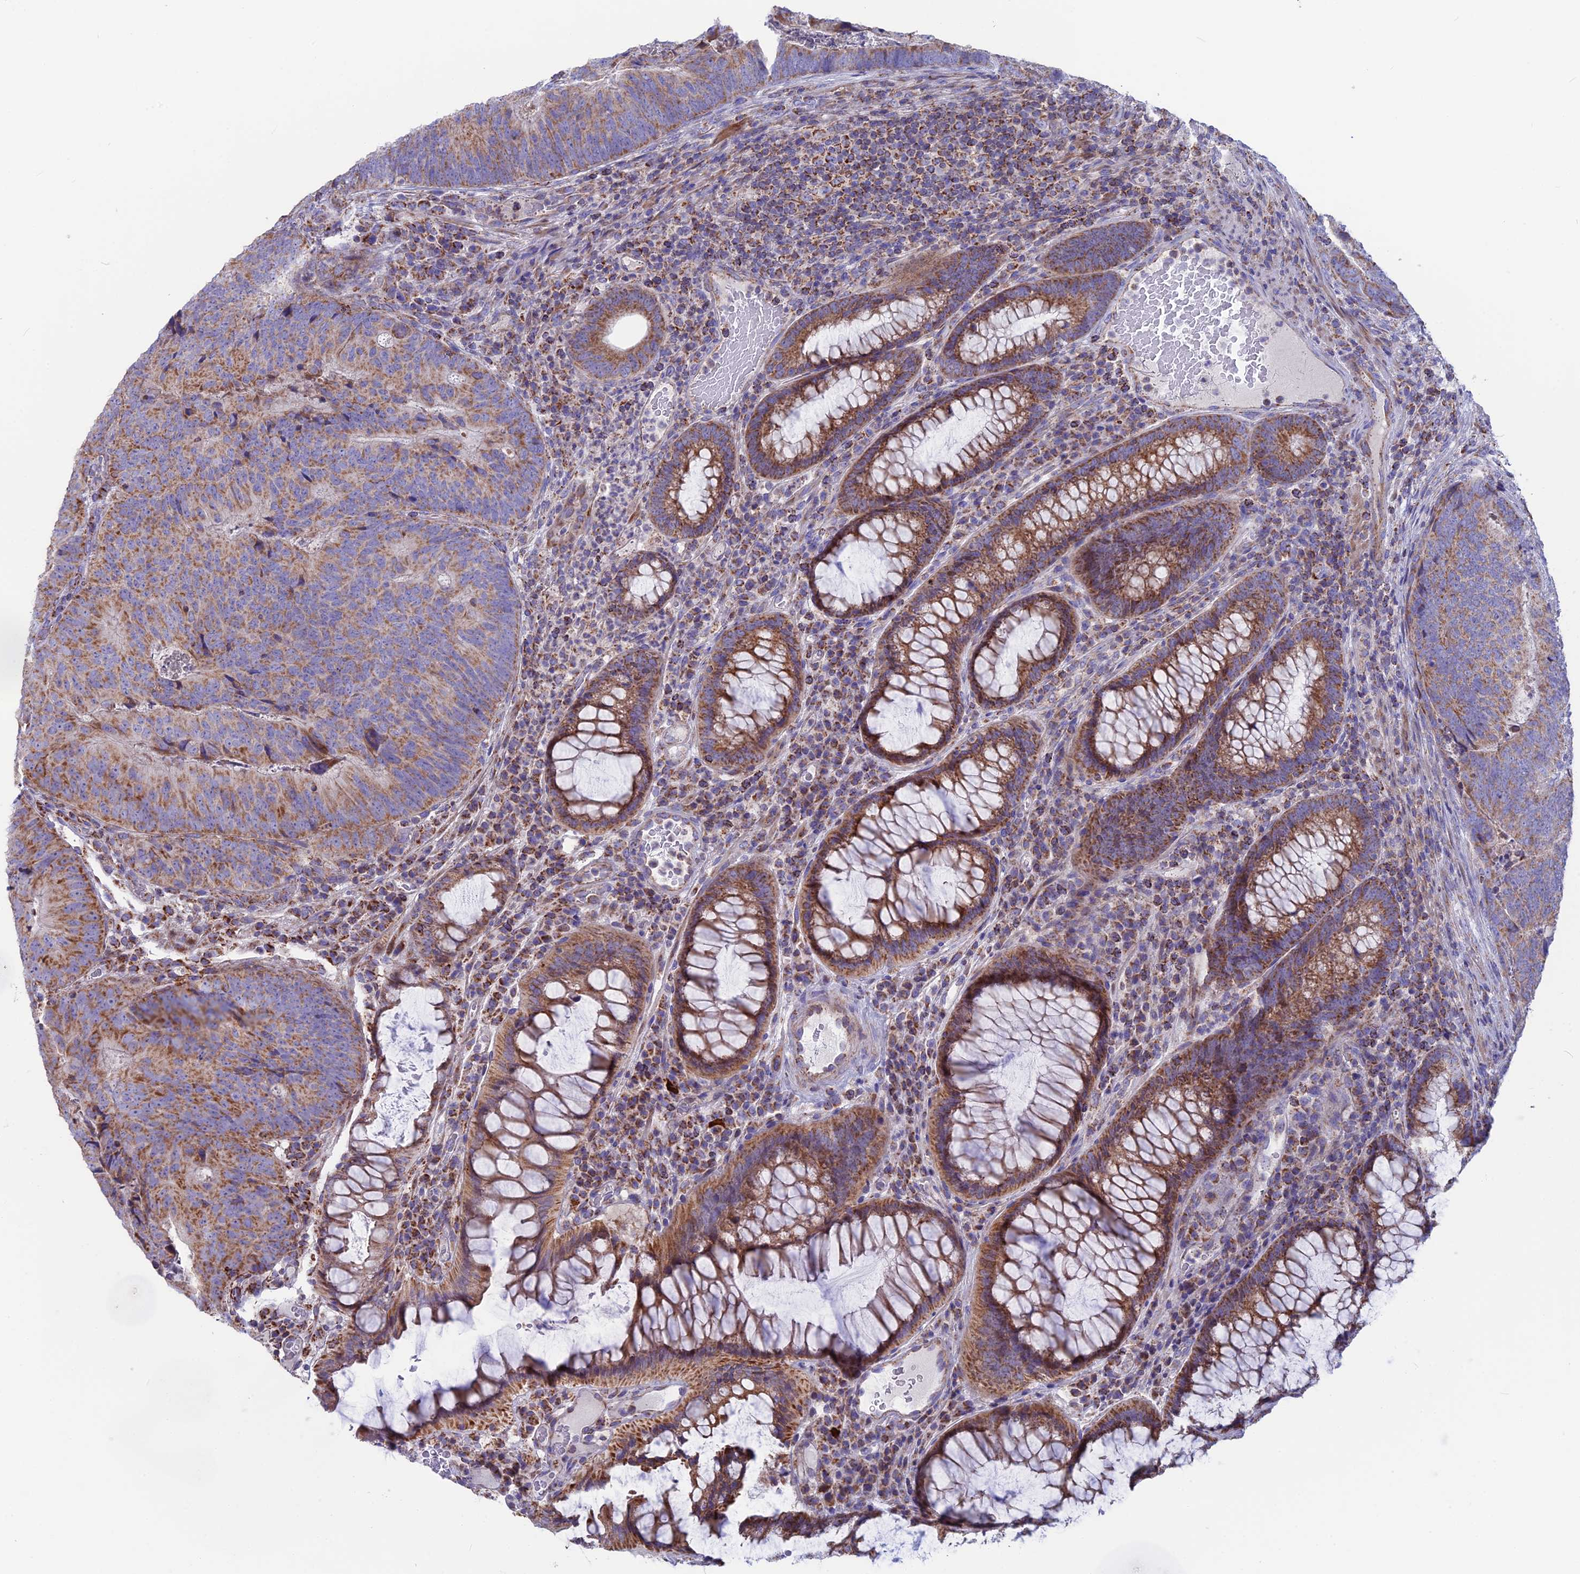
{"staining": {"intensity": "moderate", "quantity": ">75%", "location": "cytoplasmic/membranous"}, "tissue": "colorectal cancer", "cell_type": "Tumor cells", "image_type": "cancer", "snomed": [{"axis": "morphology", "description": "Adenocarcinoma, NOS"}, {"axis": "topography", "description": "Colon"}], "caption": "Immunohistochemistry of colorectal cancer demonstrates medium levels of moderate cytoplasmic/membranous staining in about >75% of tumor cells.", "gene": "CS", "patient": {"sex": "female", "age": 67}}